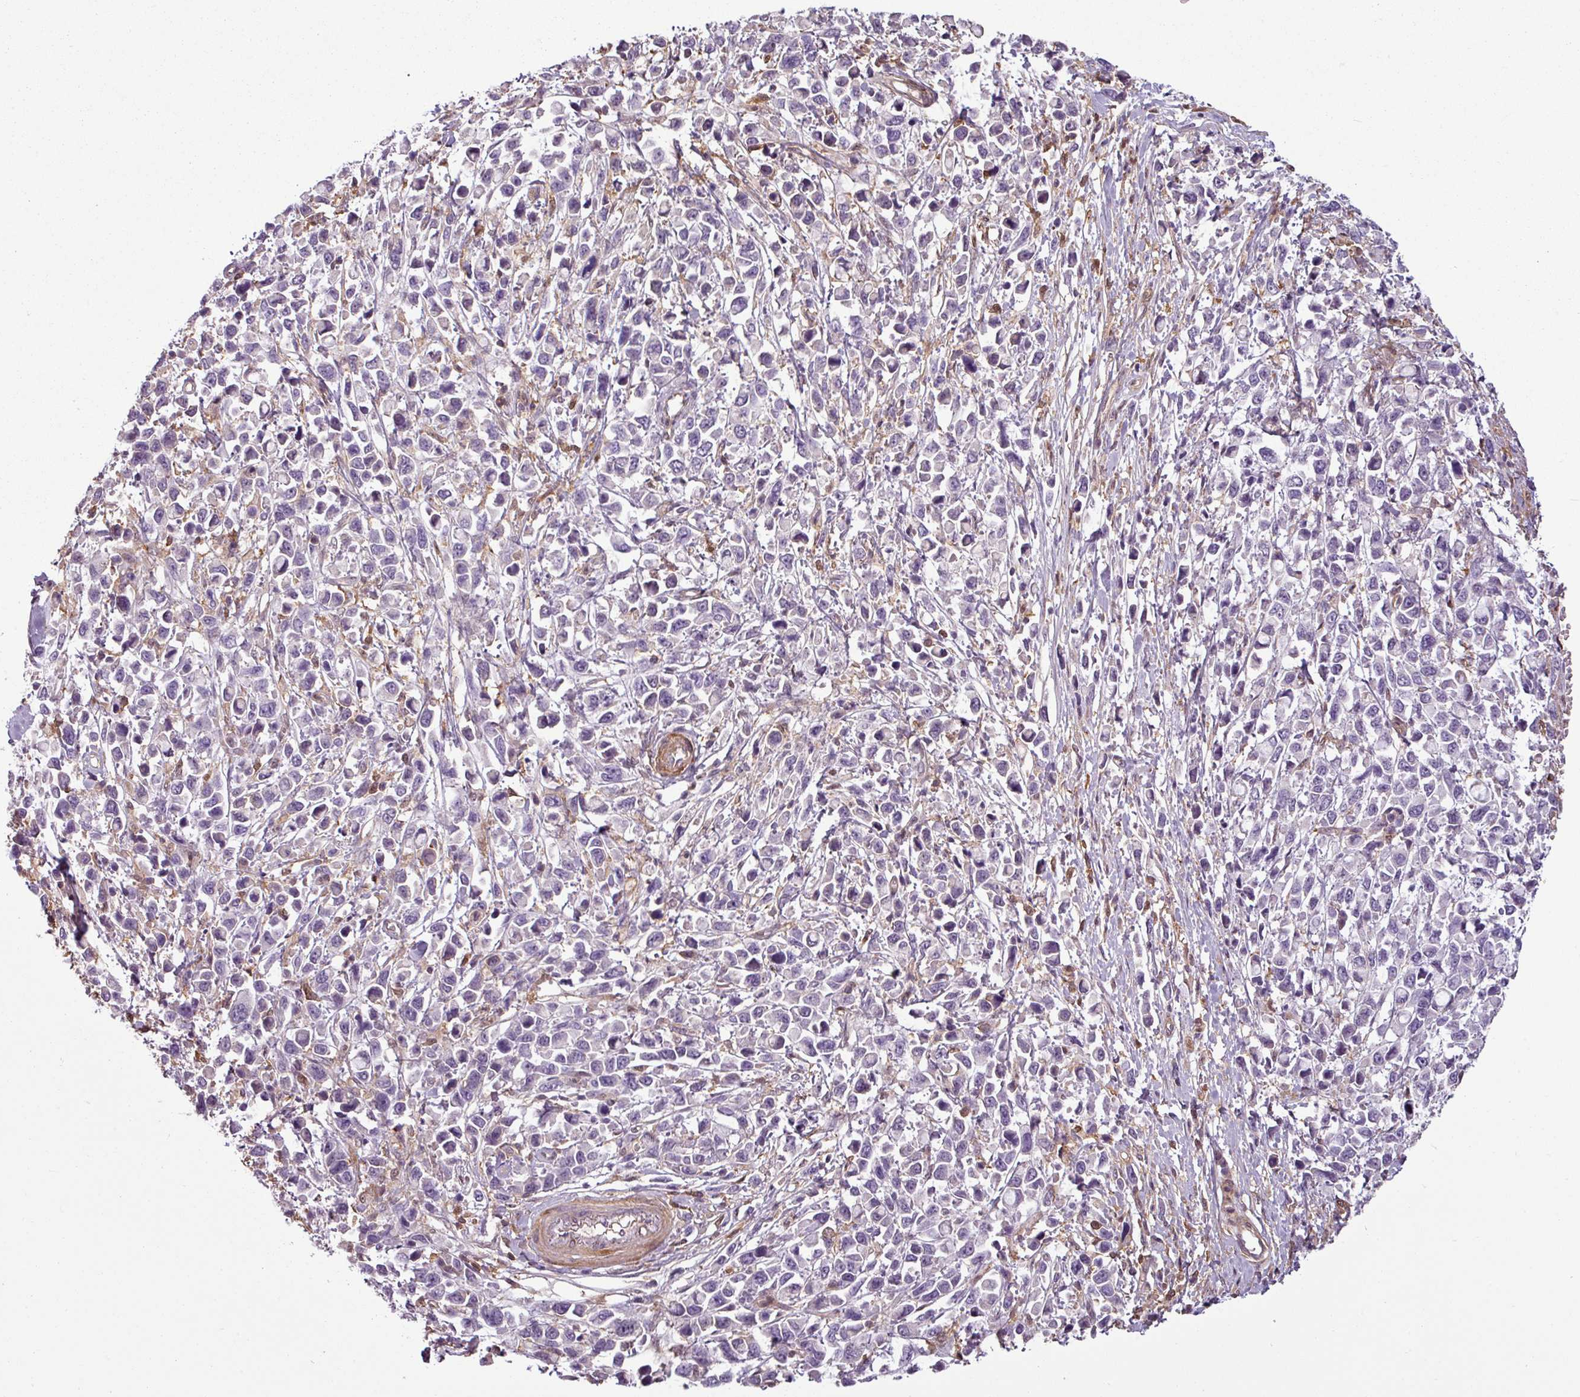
{"staining": {"intensity": "negative", "quantity": "none", "location": "none"}, "tissue": "stomach cancer", "cell_type": "Tumor cells", "image_type": "cancer", "snomed": [{"axis": "morphology", "description": "Adenocarcinoma, NOS"}, {"axis": "topography", "description": "Stomach"}], "caption": "Immunohistochemistry photomicrograph of stomach cancer (adenocarcinoma) stained for a protein (brown), which shows no staining in tumor cells.", "gene": "SH3BGRL", "patient": {"sex": "female", "age": 81}}